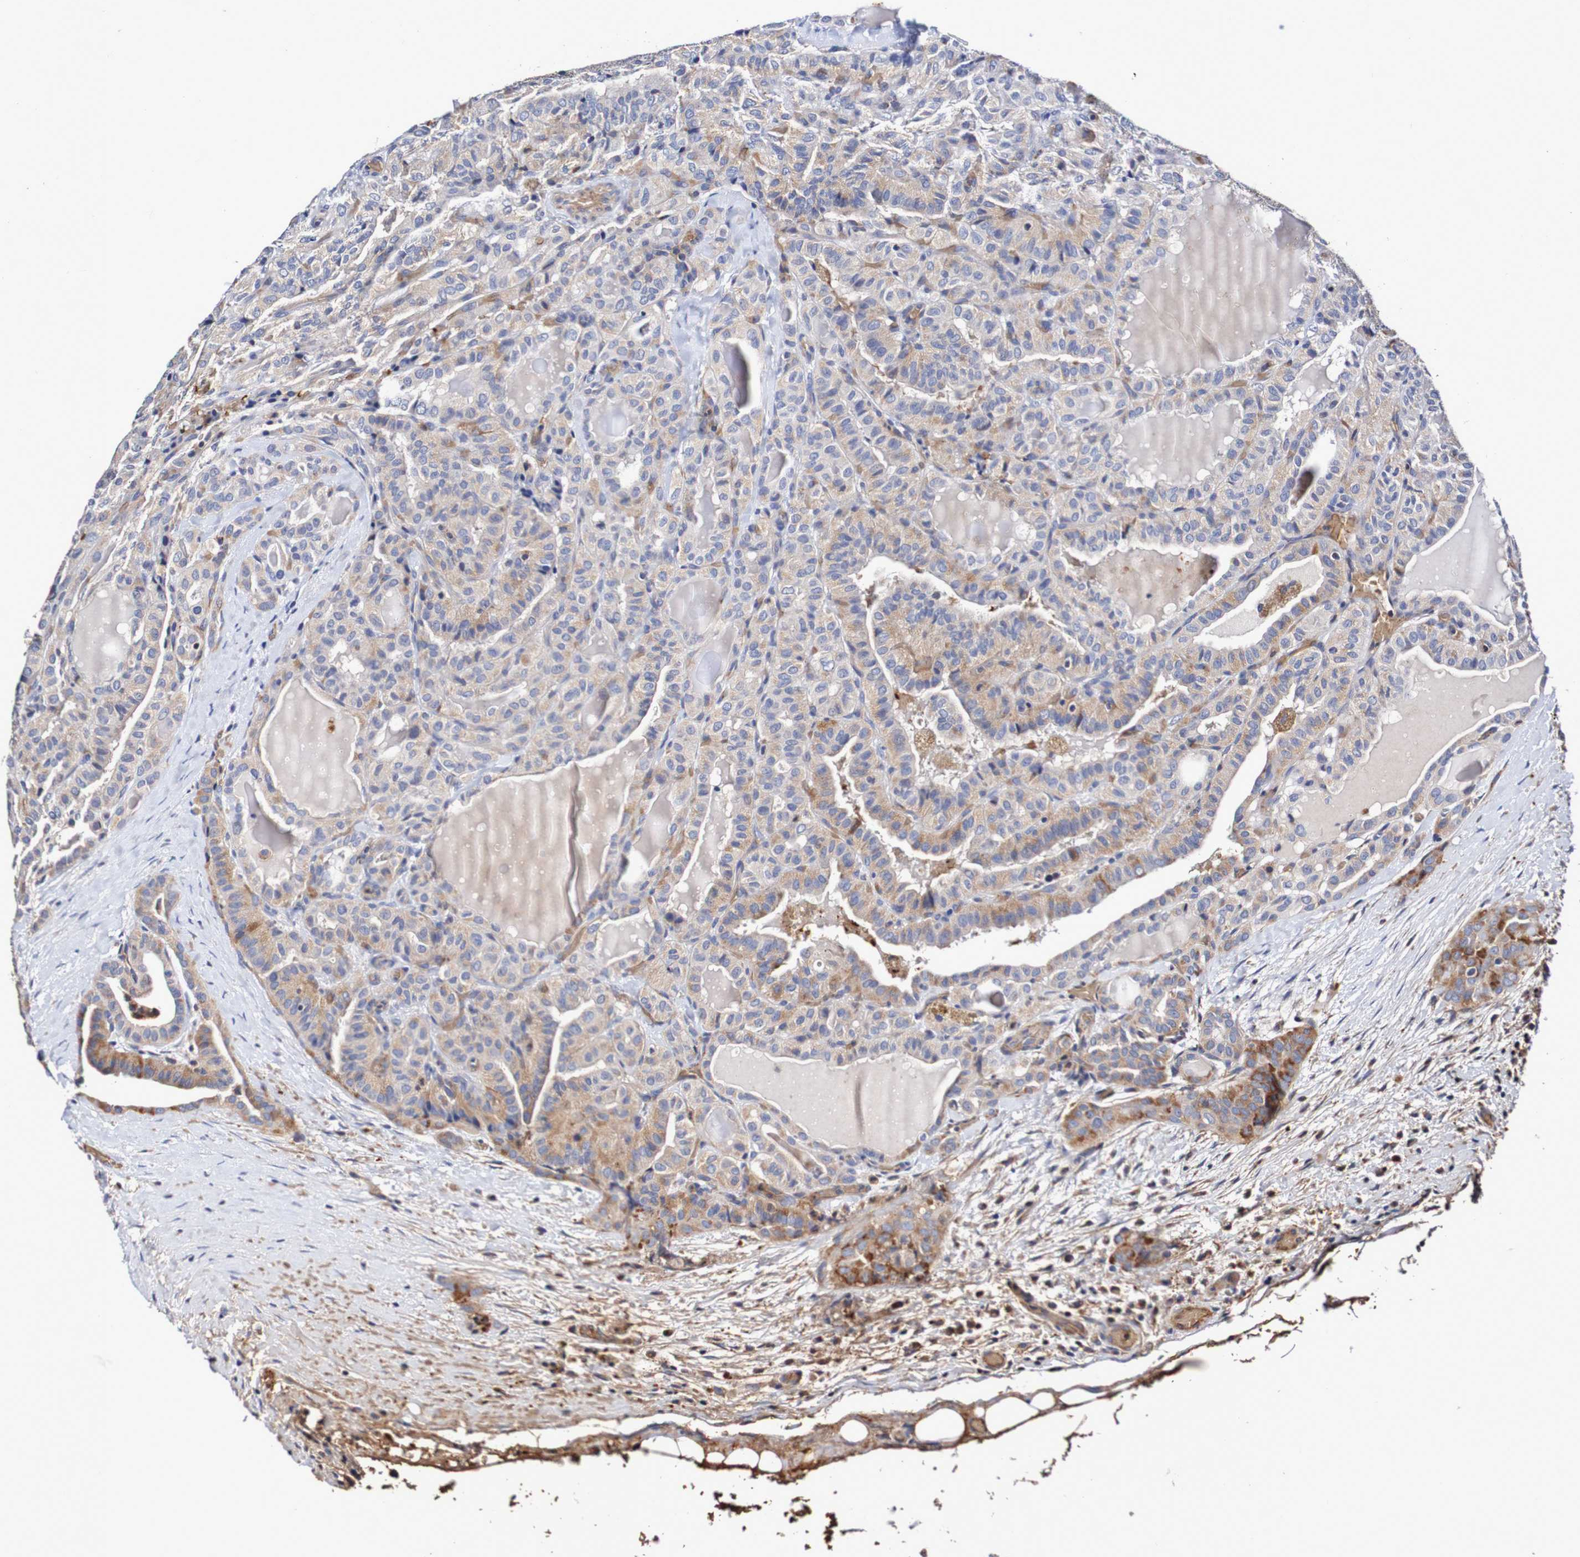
{"staining": {"intensity": "moderate", "quantity": "25%-75%", "location": "cytoplasmic/membranous"}, "tissue": "thyroid cancer", "cell_type": "Tumor cells", "image_type": "cancer", "snomed": [{"axis": "morphology", "description": "Papillary adenocarcinoma, NOS"}, {"axis": "topography", "description": "Thyroid gland"}], "caption": "Immunohistochemistry (IHC) (DAB (3,3'-diaminobenzidine)) staining of human papillary adenocarcinoma (thyroid) exhibits moderate cytoplasmic/membranous protein positivity in about 25%-75% of tumor cells.", "gene": "WNT4", "patient": {"sex": "male", "age": 77}}